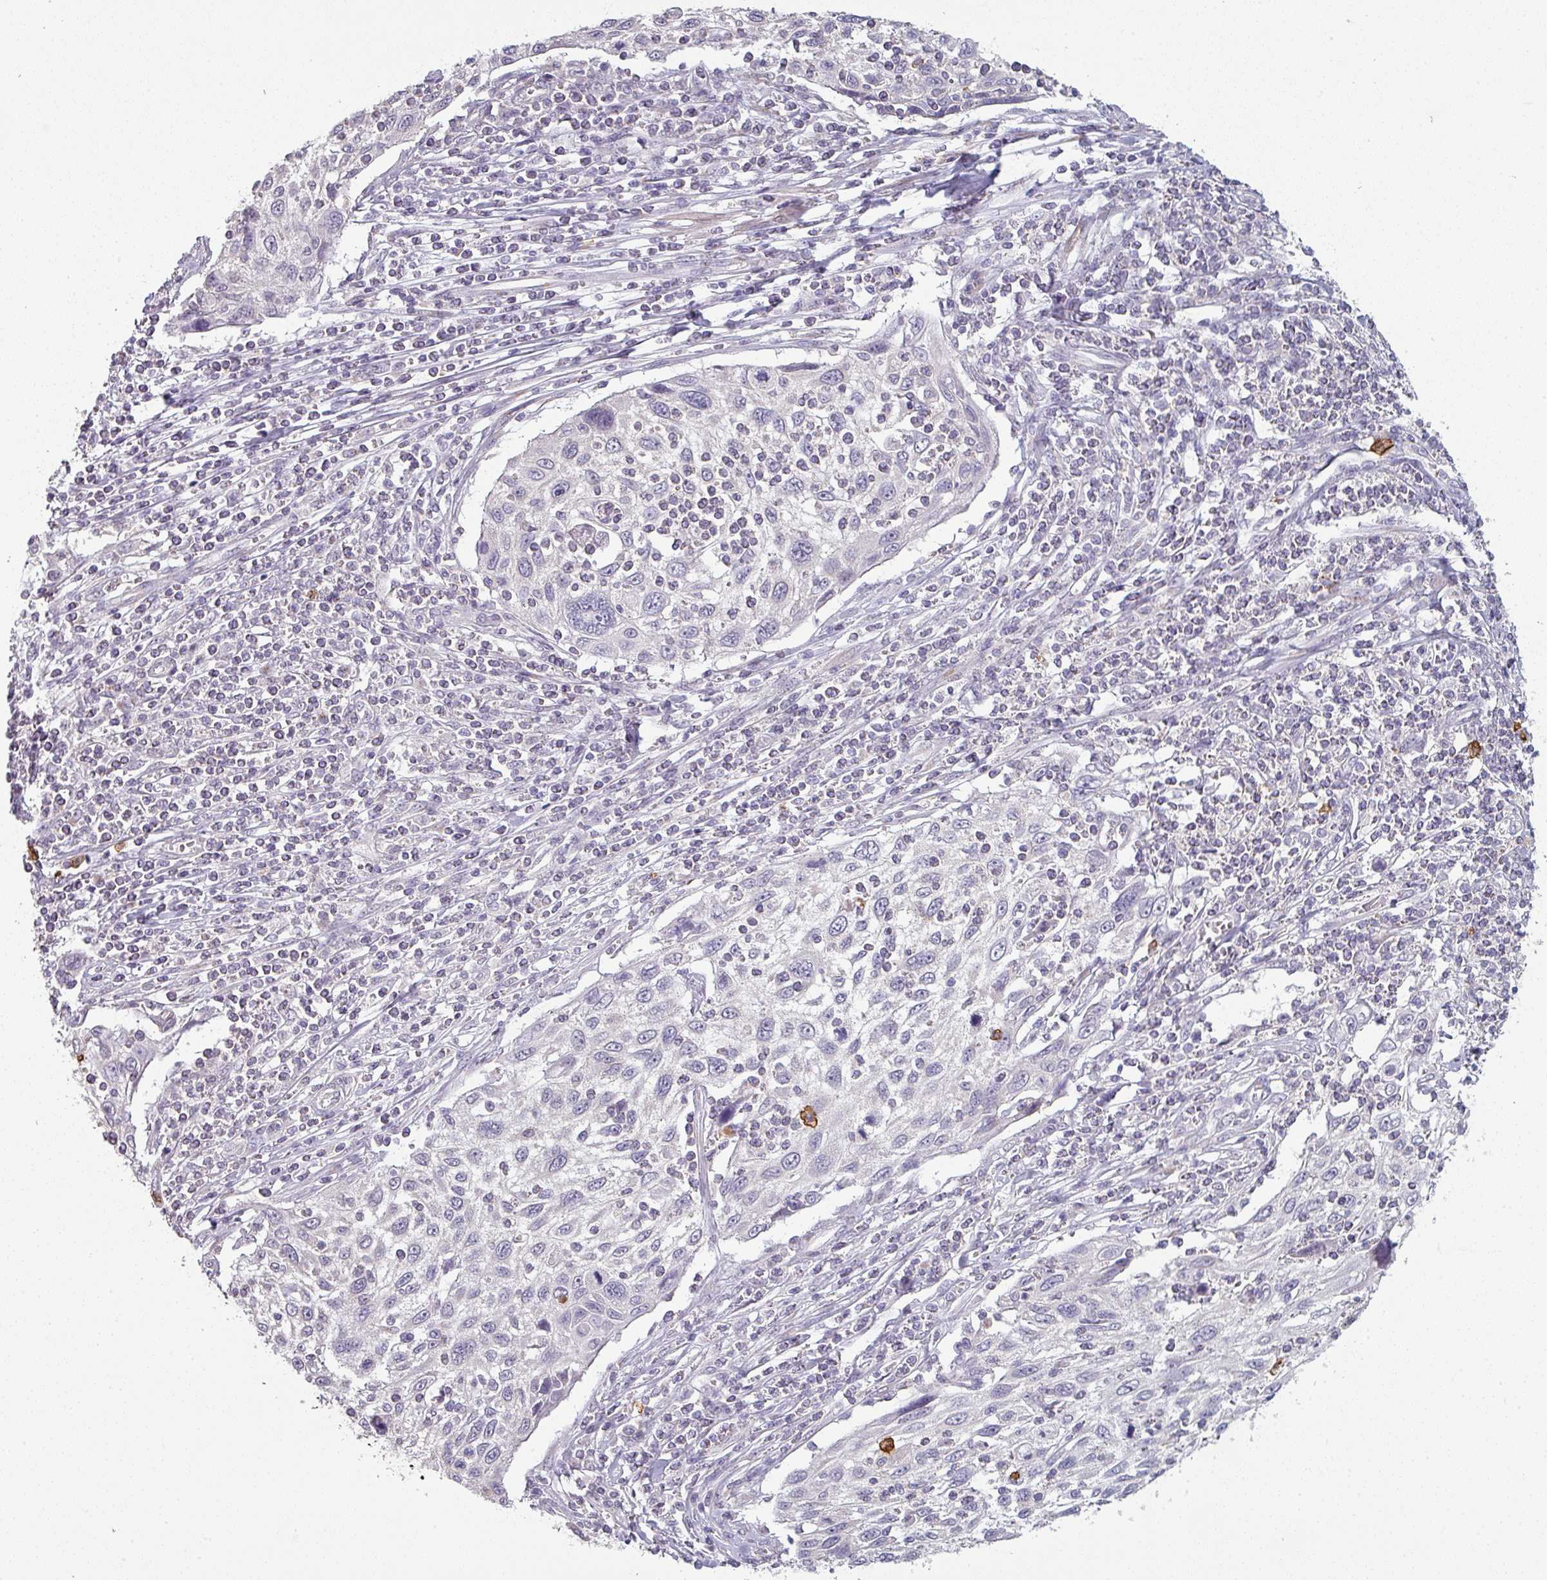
{"staining": {"intensity": "negative", "quantity": "none", "location": "none"}, "tissue": "cervical cancer", "cell_type": "Tumor cells", "image_type": "cancer", "snomed": [{"axis": "morphology", "description": "Squamous cell carcinoma, NOS"}, {"axis": "topography", "description": "Cervix"}], "caption": "Micrograph shows no protein staining in tumor cells of squamous cell carcinoma (cervical) tissue. Nuclei are stained in blue.", "gene": "MAGEC3", "patient": {"sex": "female", "age": 70}}